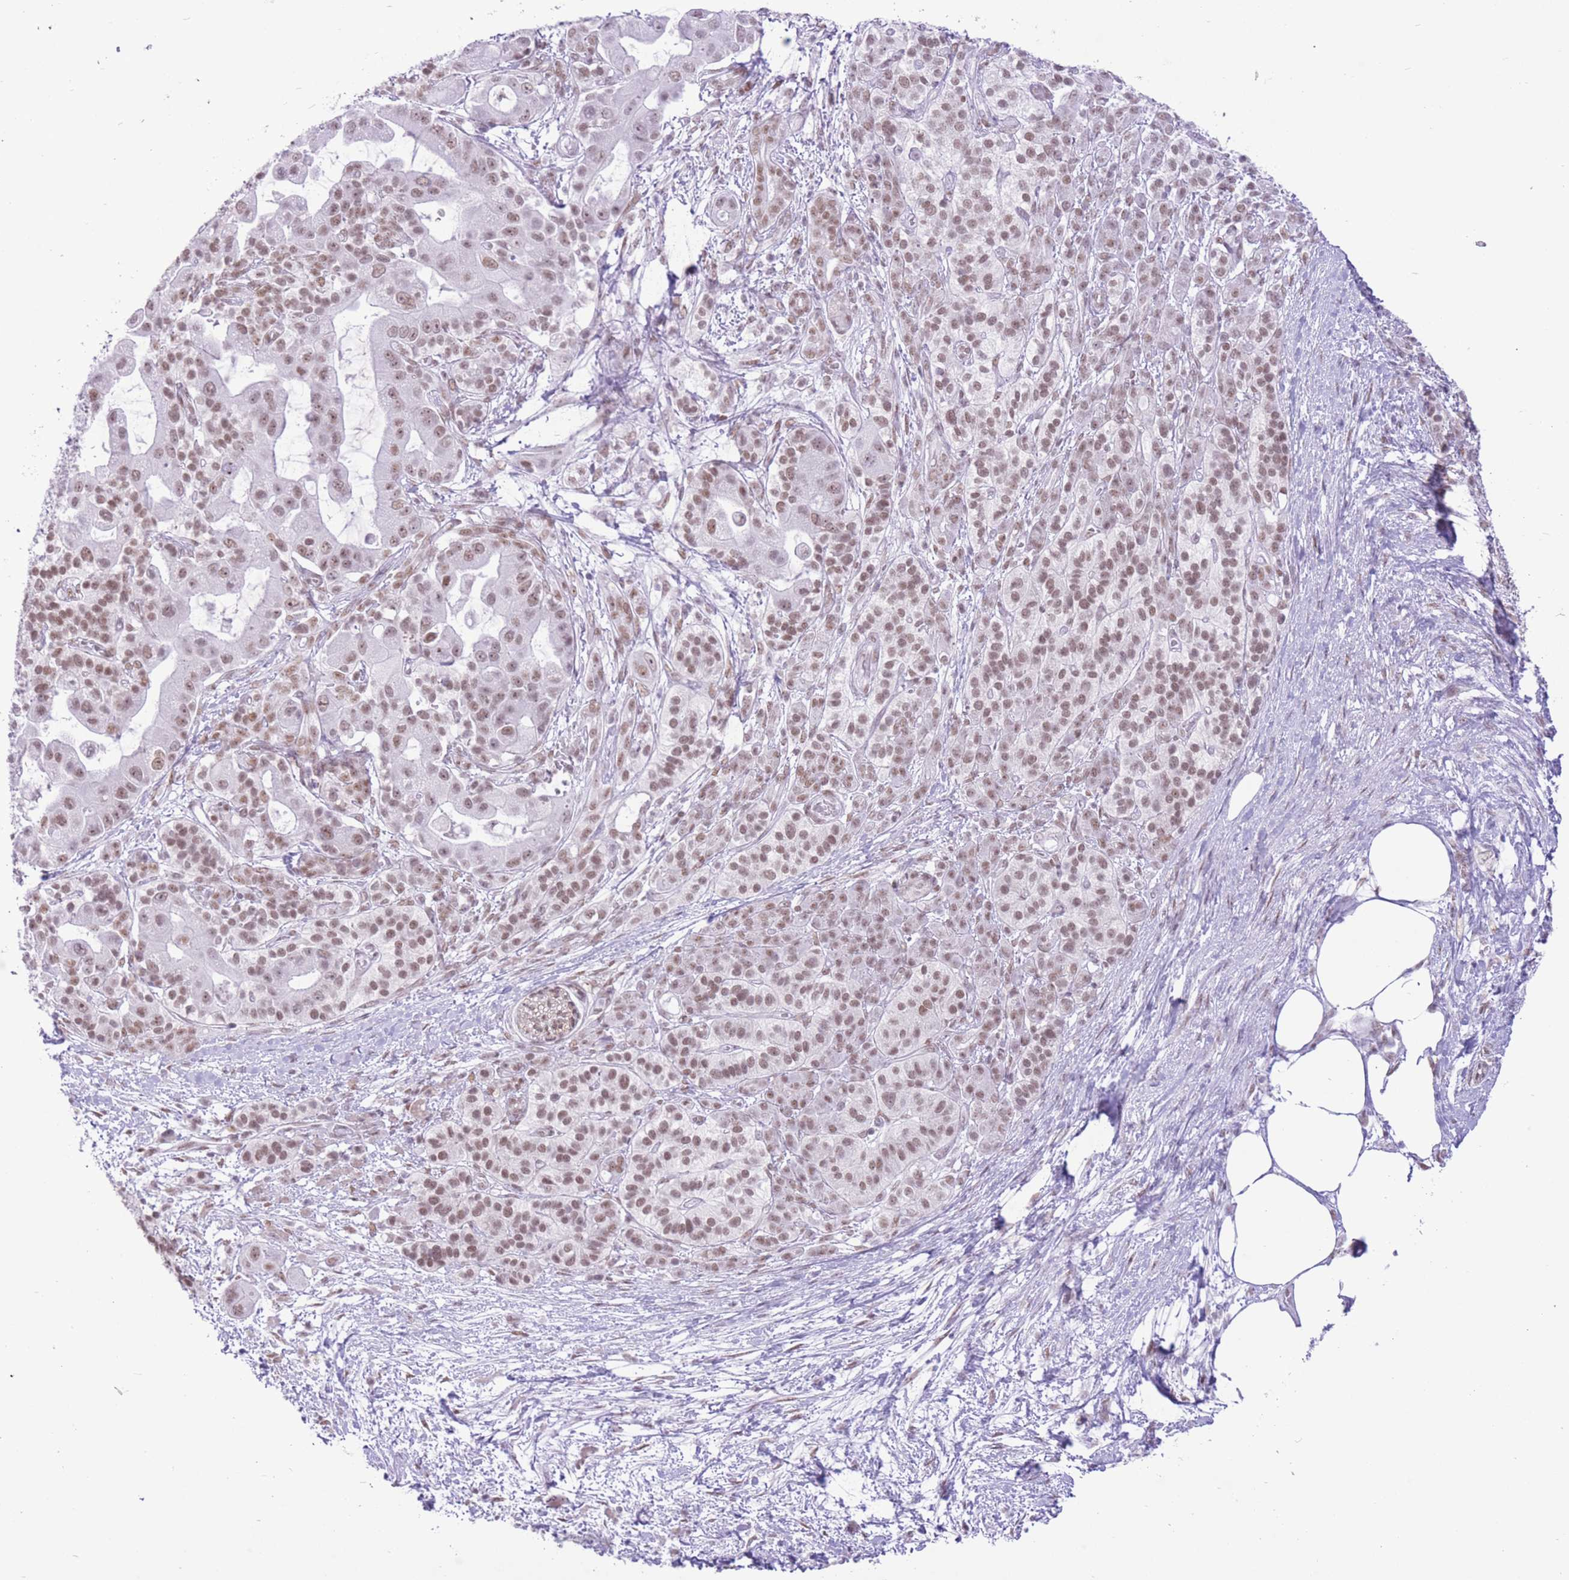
{"staining": {"intensity": "moderate", "quantity": ">75%", "location": "nuclear"}, "tissue": "pancreatic cancer", "cell_type": "Tumor cells", "image_type": "cancer", "snomed": [{"axis": "morphology", "description": "Adenocarcinoma, NOS"}, {"axis": "topography", "description": "Pancreas"}], "caption": "Protein expression analysis of human pancreatic cancer reveals moderate nuclear staining in approximately >75% of tumor cells. Ihc stains the protein in brown and the nuclei are stained blue.", "gene": "ZBED5", "patient": {"sex": "male", "age": 57}}